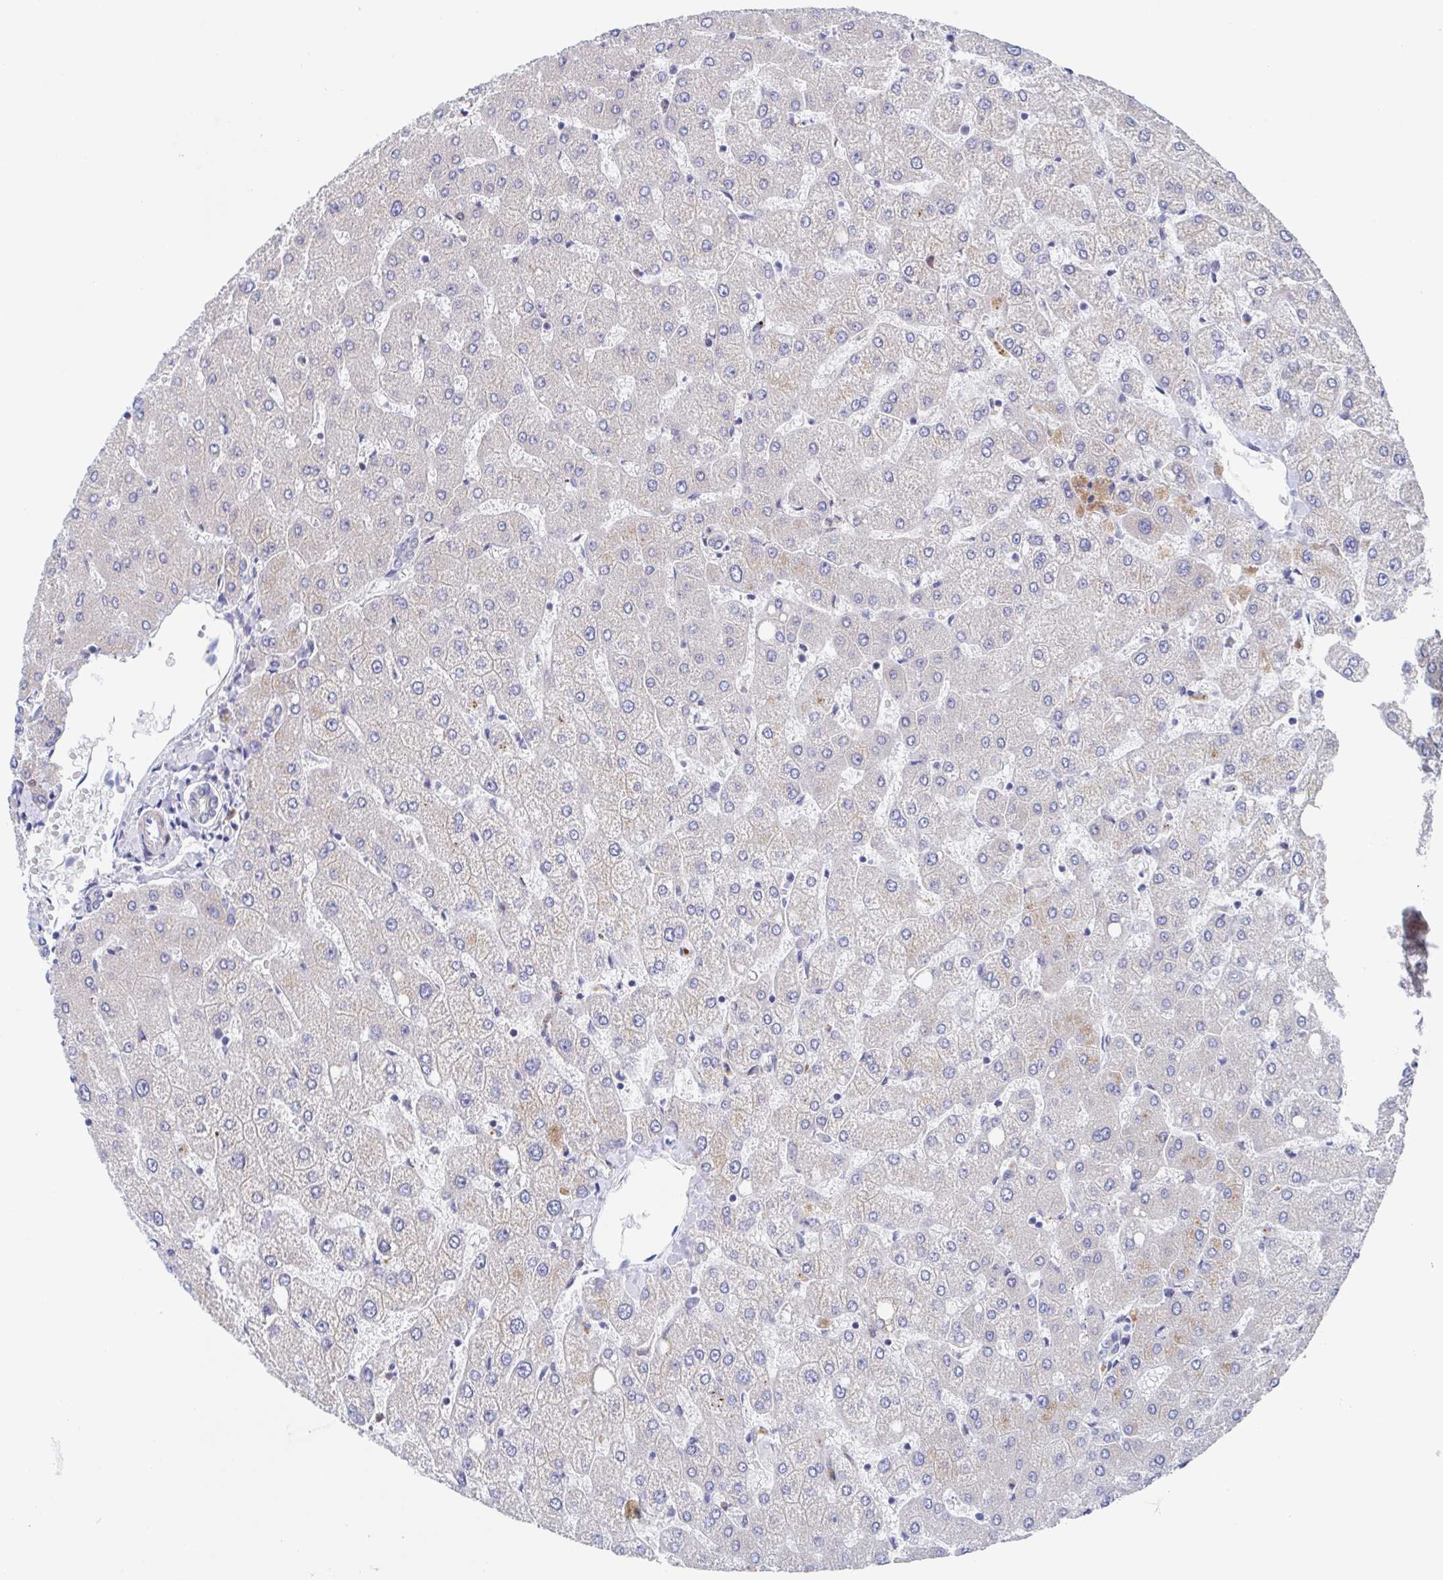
{"staining": {"intensity": "negative", "quantity": "none", "location": "none"}, "tissue": "liver", "cell_type": "Cholangiocytes", "image_type": "normal", "snomed": [{"axis": "morphology", "description": "Normal tissue, NOS"}, {"axis": "topography", "description": "Liver"}], "caption": "High magnification brightfield microscopy of normal liver stained with DAB (brown) and counterstained with hematoxylin (blue): cholangiocytes show no significant staining. Nuclei are stained in blue.", "gene": "KLC3", "patient": {"sex": "female", "age": 54}}